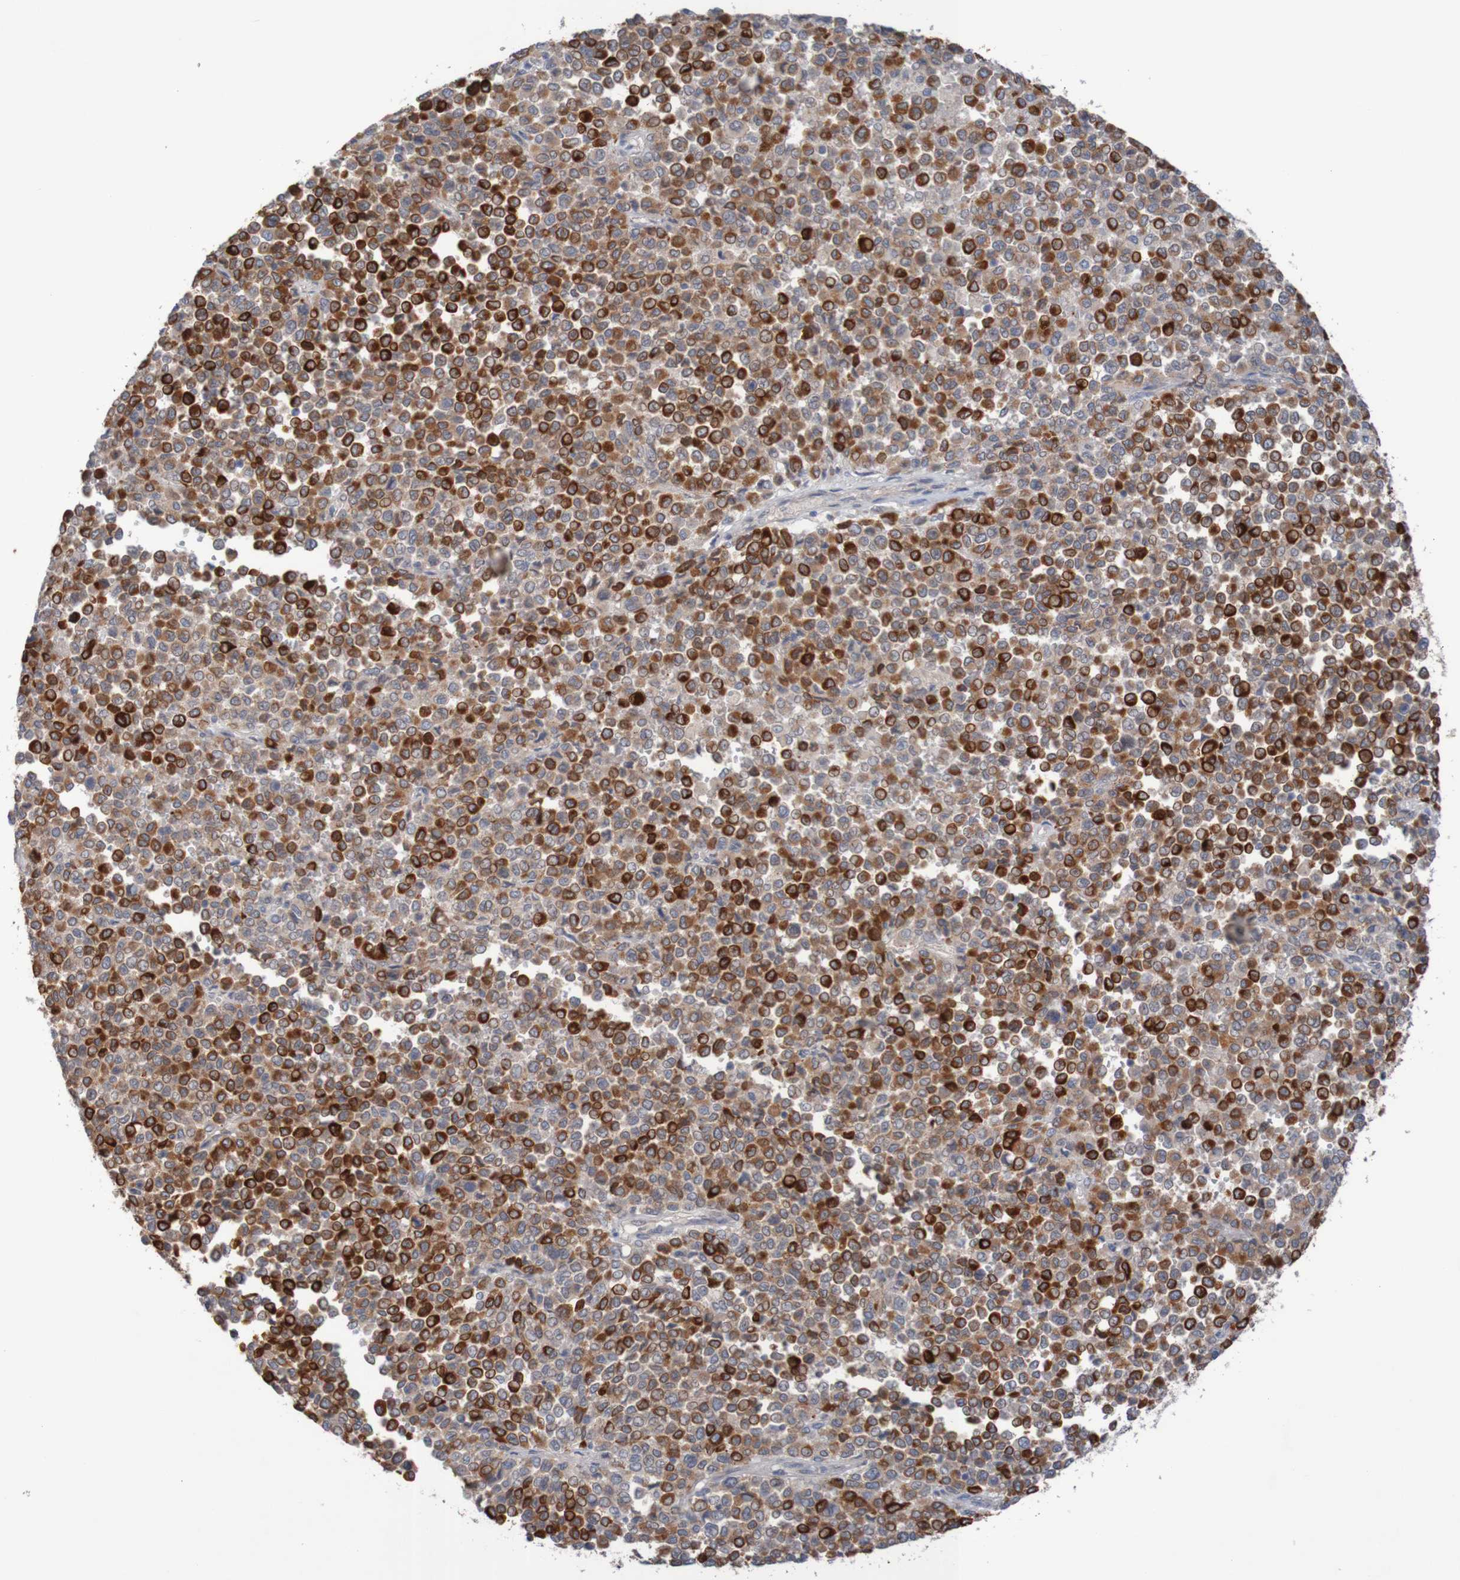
{"staining": {"intensity": "strong", "quantity": "25%-75%", "location": "cytoplasmic/membranous"}, "tissue": "melanoma", "cell_type": "Tumor cells", "image_type": "cancer", "snomed": [{"axis": "morphology", "description": "Malignant melanoma, Metastatic site"}, {"axis": "topography", "description": "Pancreas"}], "caption": "A histopathology image showing strong cytoplasmic/membranous staining in about 25%-75% of tumor cells in malignant melanoma (metastatic site), as visualized by brown immunohistochemical staining.", "gene": "ANGPT4", "patient": {"sex": "female", "age": 30}}